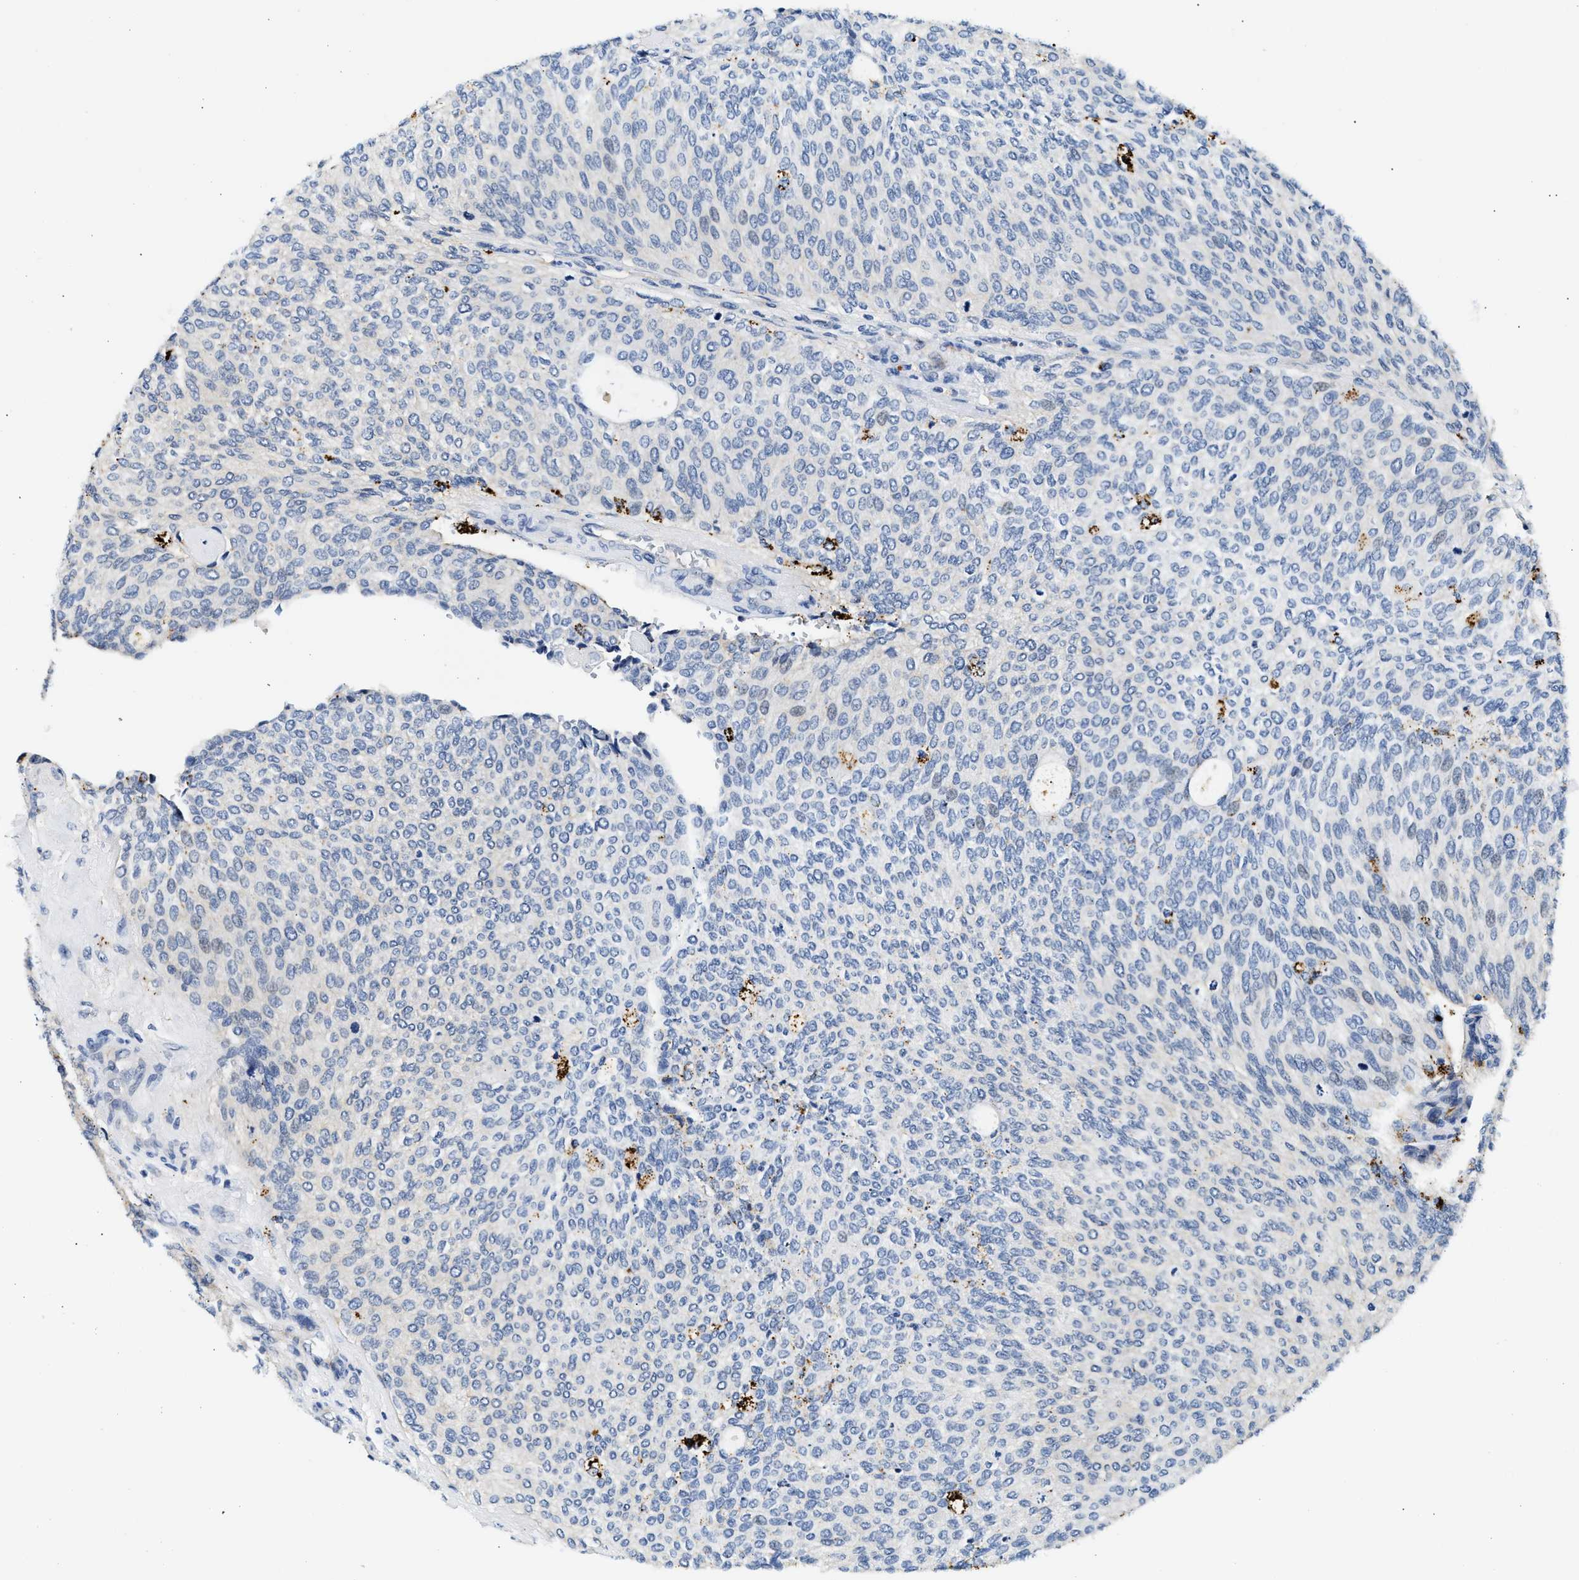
{"staining": {"intensity": "negative", "quantity": "none", "location": "none"}, "tissue": "urothelial cancer", "cell_type": "Tumor cells", "image_type": "cancer", "snomed": [{"axis": "morphology", "description": "Urothelial carcinoma, Low grade"}, {"axis": "topography", "description": "Urinary bladder"}], "caption": "This is a micrograph of immunohistochemistry staining of urothelial cancer, which shows no positivity in tumor cells.", "gene": "MED22", "patient": {"sex": "female", "age": 79}}